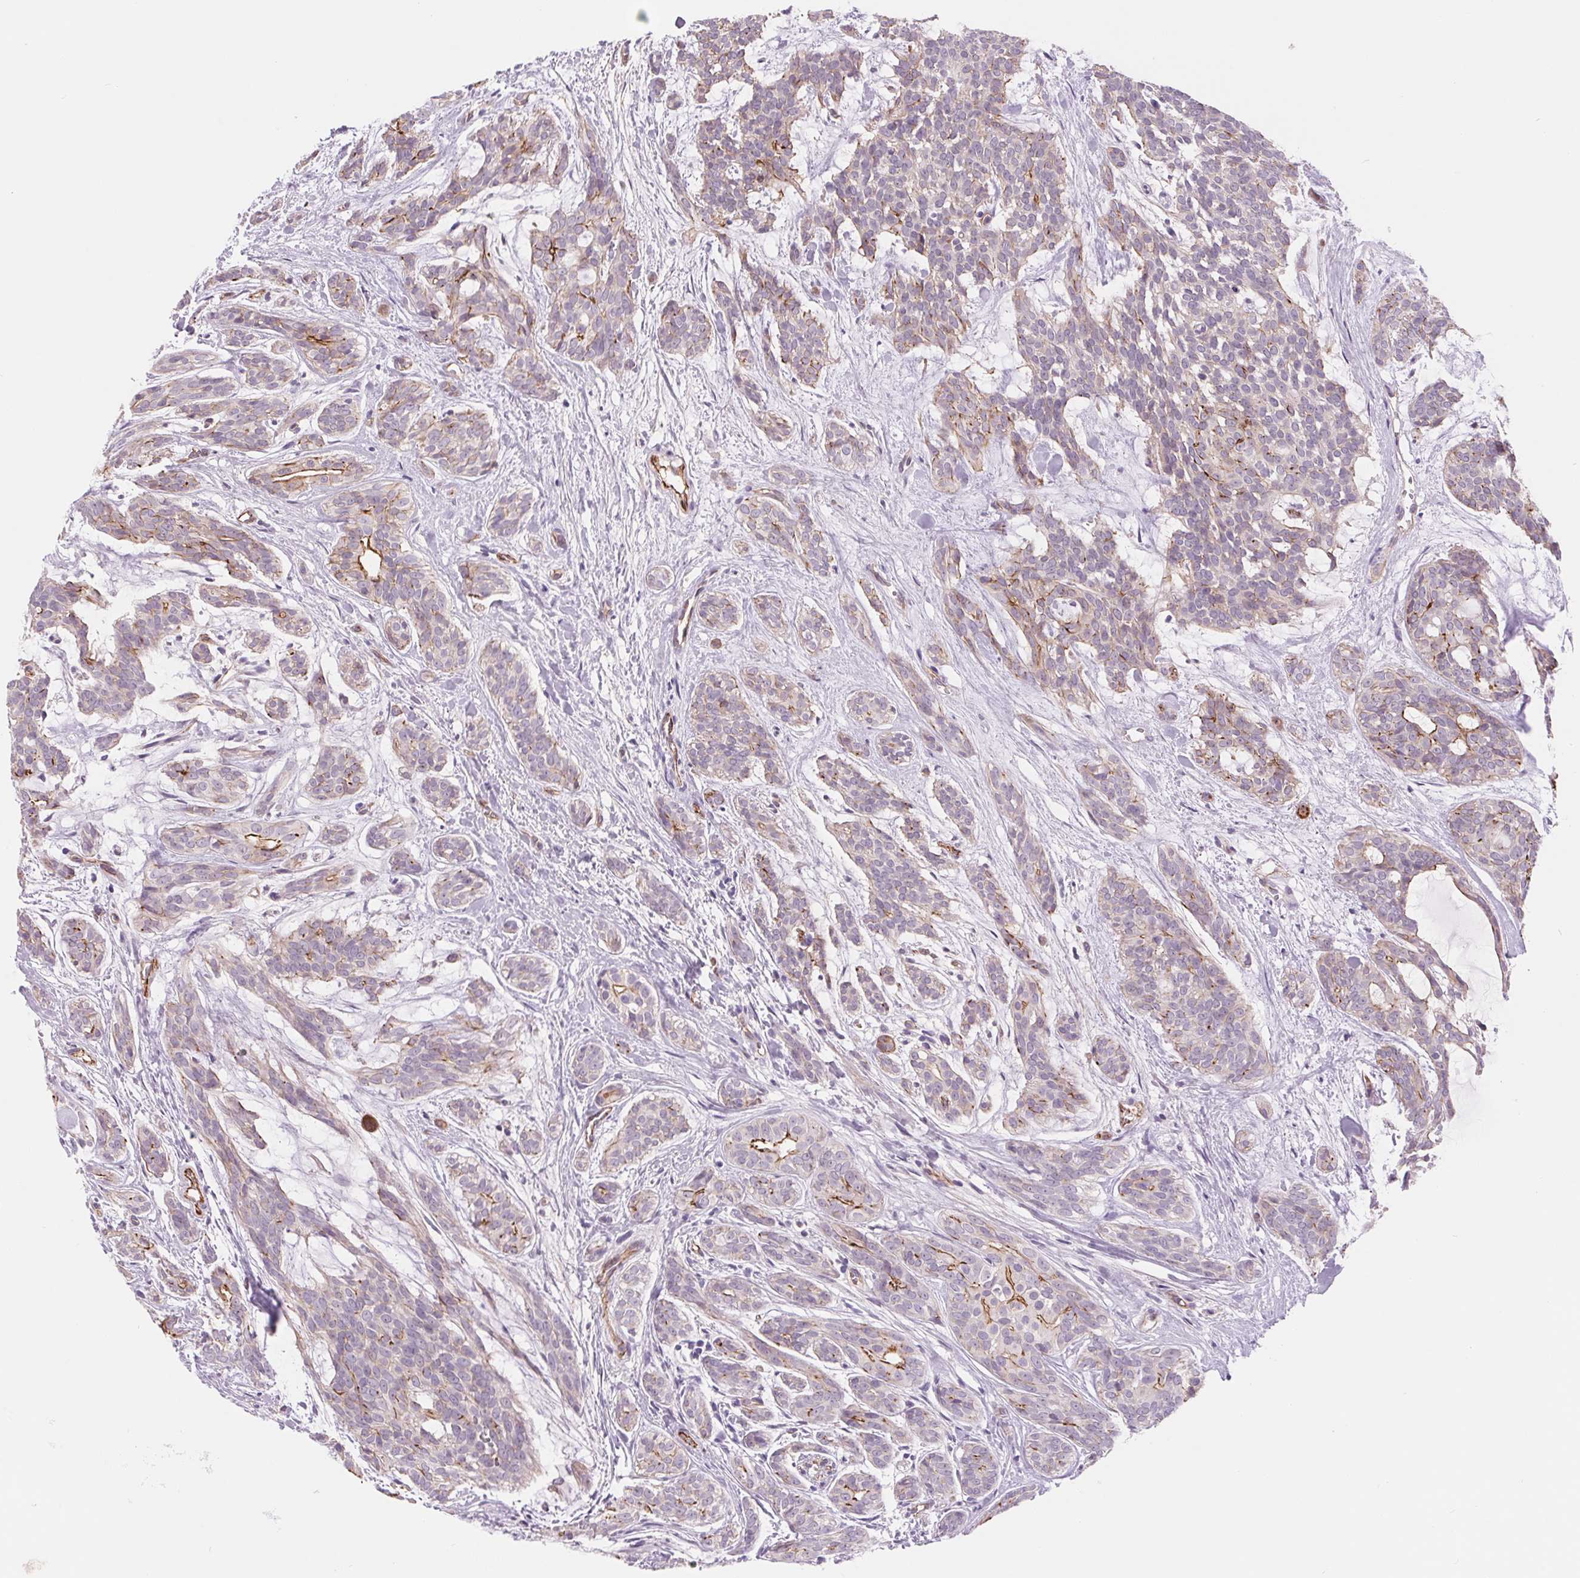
{"staining": {"intensity": "moderate", "quantity": "<25%", "location": "cytoplasmic/membranous"}, "tissue": "head and neck cancer", "cell_type": "Tumor cells", "image_type": "cancer", "snomed": [{"axis": "morphology", "description": "Adenocarcinoma, NOS"}, {"axis": "topography", "description": "Head-Neck"}], "caption": "There is low levels of moderate cytoplasmic/membranous expression in tumor cells of head and neck cancer (adenocarcinoma), as demonstrated by immunohistochemical staining (brown color).", "gene": "DIXDC1", "patient": {"sex": "male", "age": 66}}